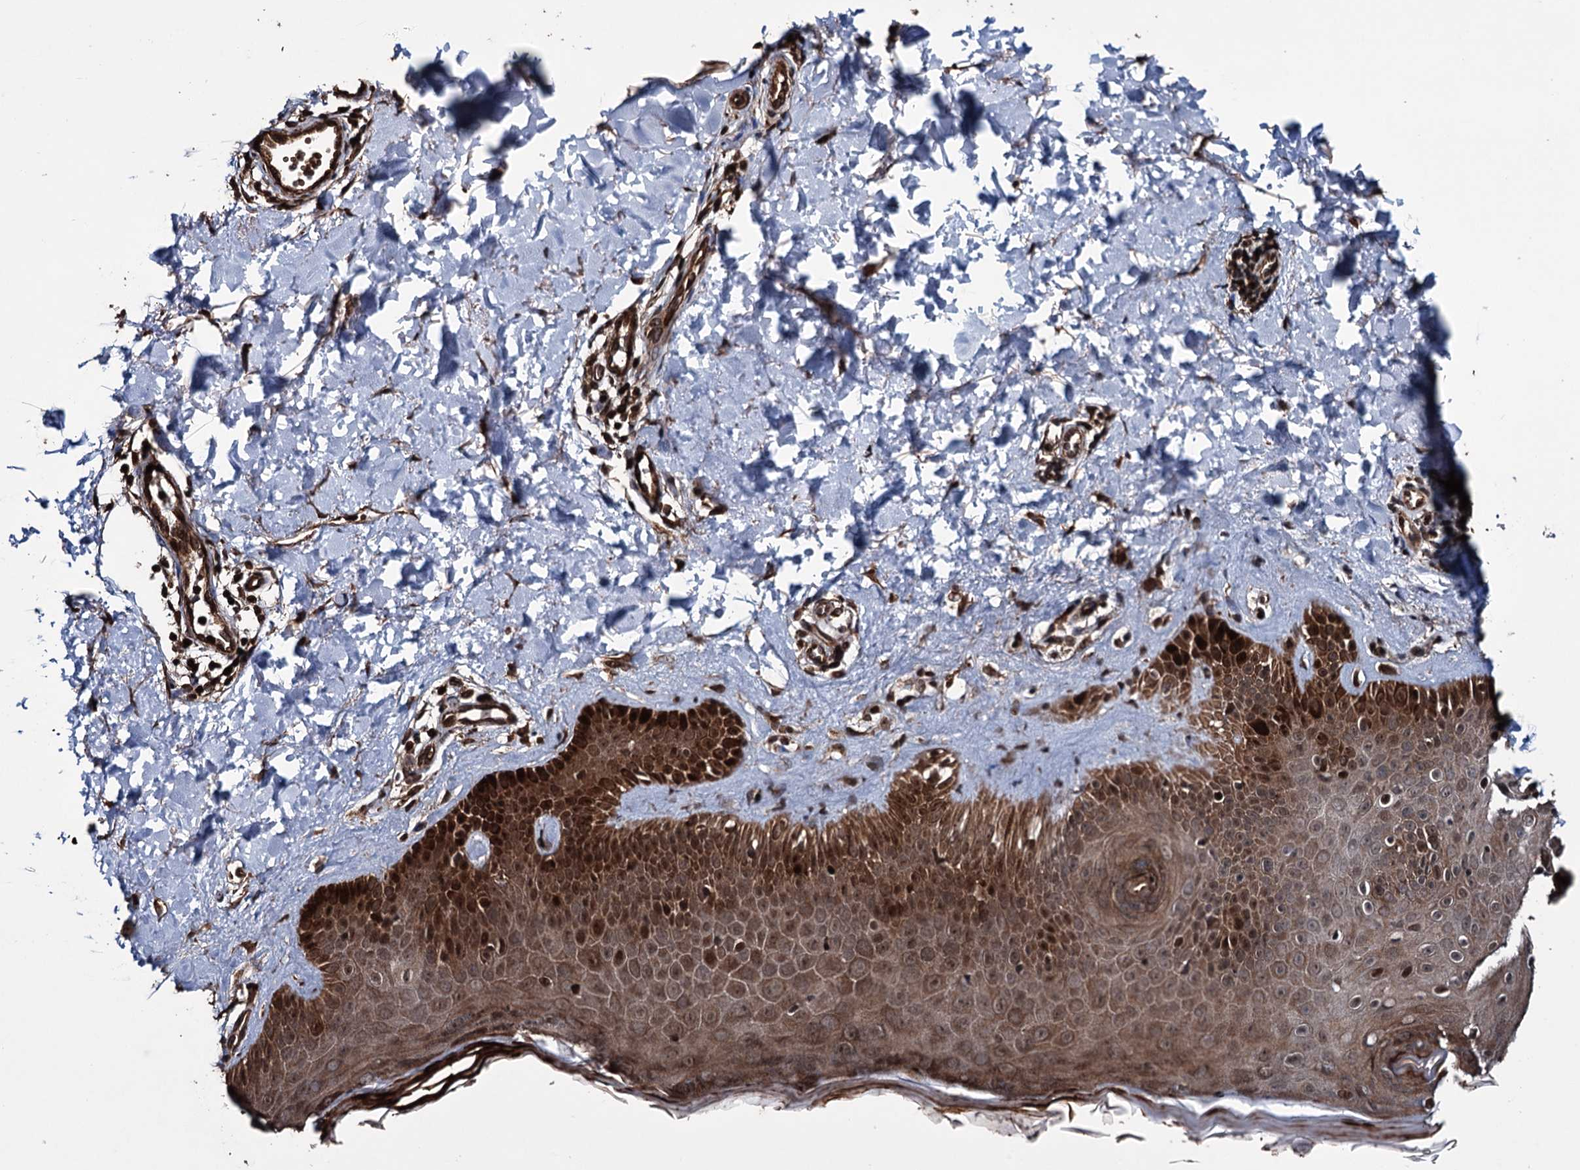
{"staining": {"intensity": "strong", "quantity": ">75%", "location": "cytoplasmic/membranous,nuclear"}, "tissue": "skin", "cell_type": "Fibroblasts", "image_type": "normal", "snomed": [{"axis": "morphology", "description": "Normal tissue, NOS"}, {"axis": "topography", "description": "Skin"}], "caption": "Brown immunohistochemical staining in unremarkable skin demonstrates strong cytoplasmic/membranous,nuclear expression in approximately >75% of fibroblasts. Using DAB (brown) and hematoxylin (blue) stains, captured at high magnification using brightfield microscopy.", "gene": "EYA4", "patient": {"sex": "male", "age": 52}}